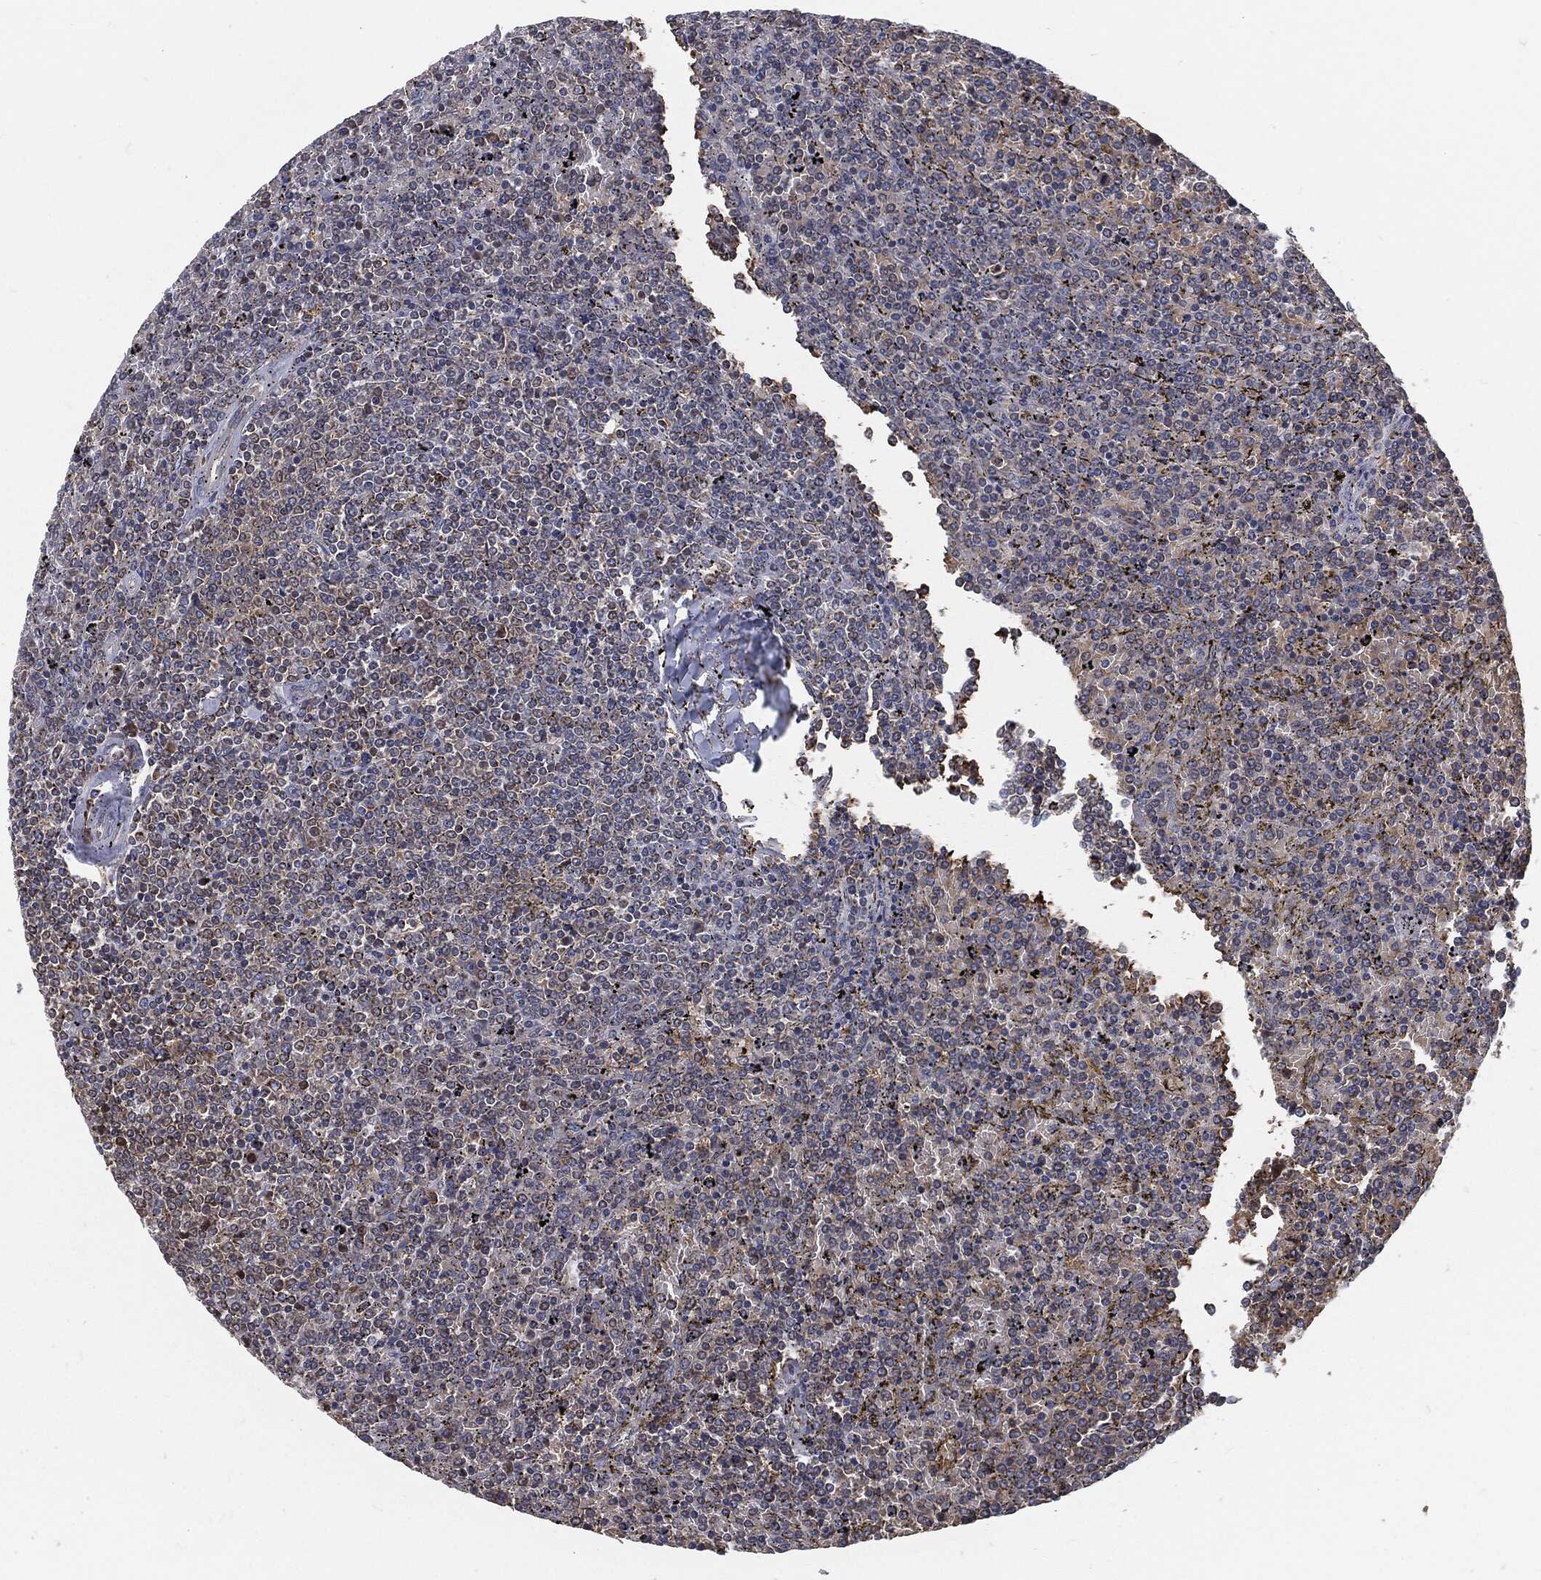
{"staining": {"intensity": "negative", "quantity": "none", "location": "none"}, "tissue": "lymphoma", "cell_type": "Tumor cells", "image_type": "cancer", "snomed": [{"axis": "morphology", "description": "Malignant lymphoma, non-Hodgkin's type, Low grade"}, {"axis": "topography", "description": "Spleen"}], "caption": "Low-grade malignant lymphoma, non-Hodgkin's type was stained to show a protein in brown. There is no significant staining in tumor cells.", "gene": "PRDX4", "patient": {"sex": "female", "age": 77}}